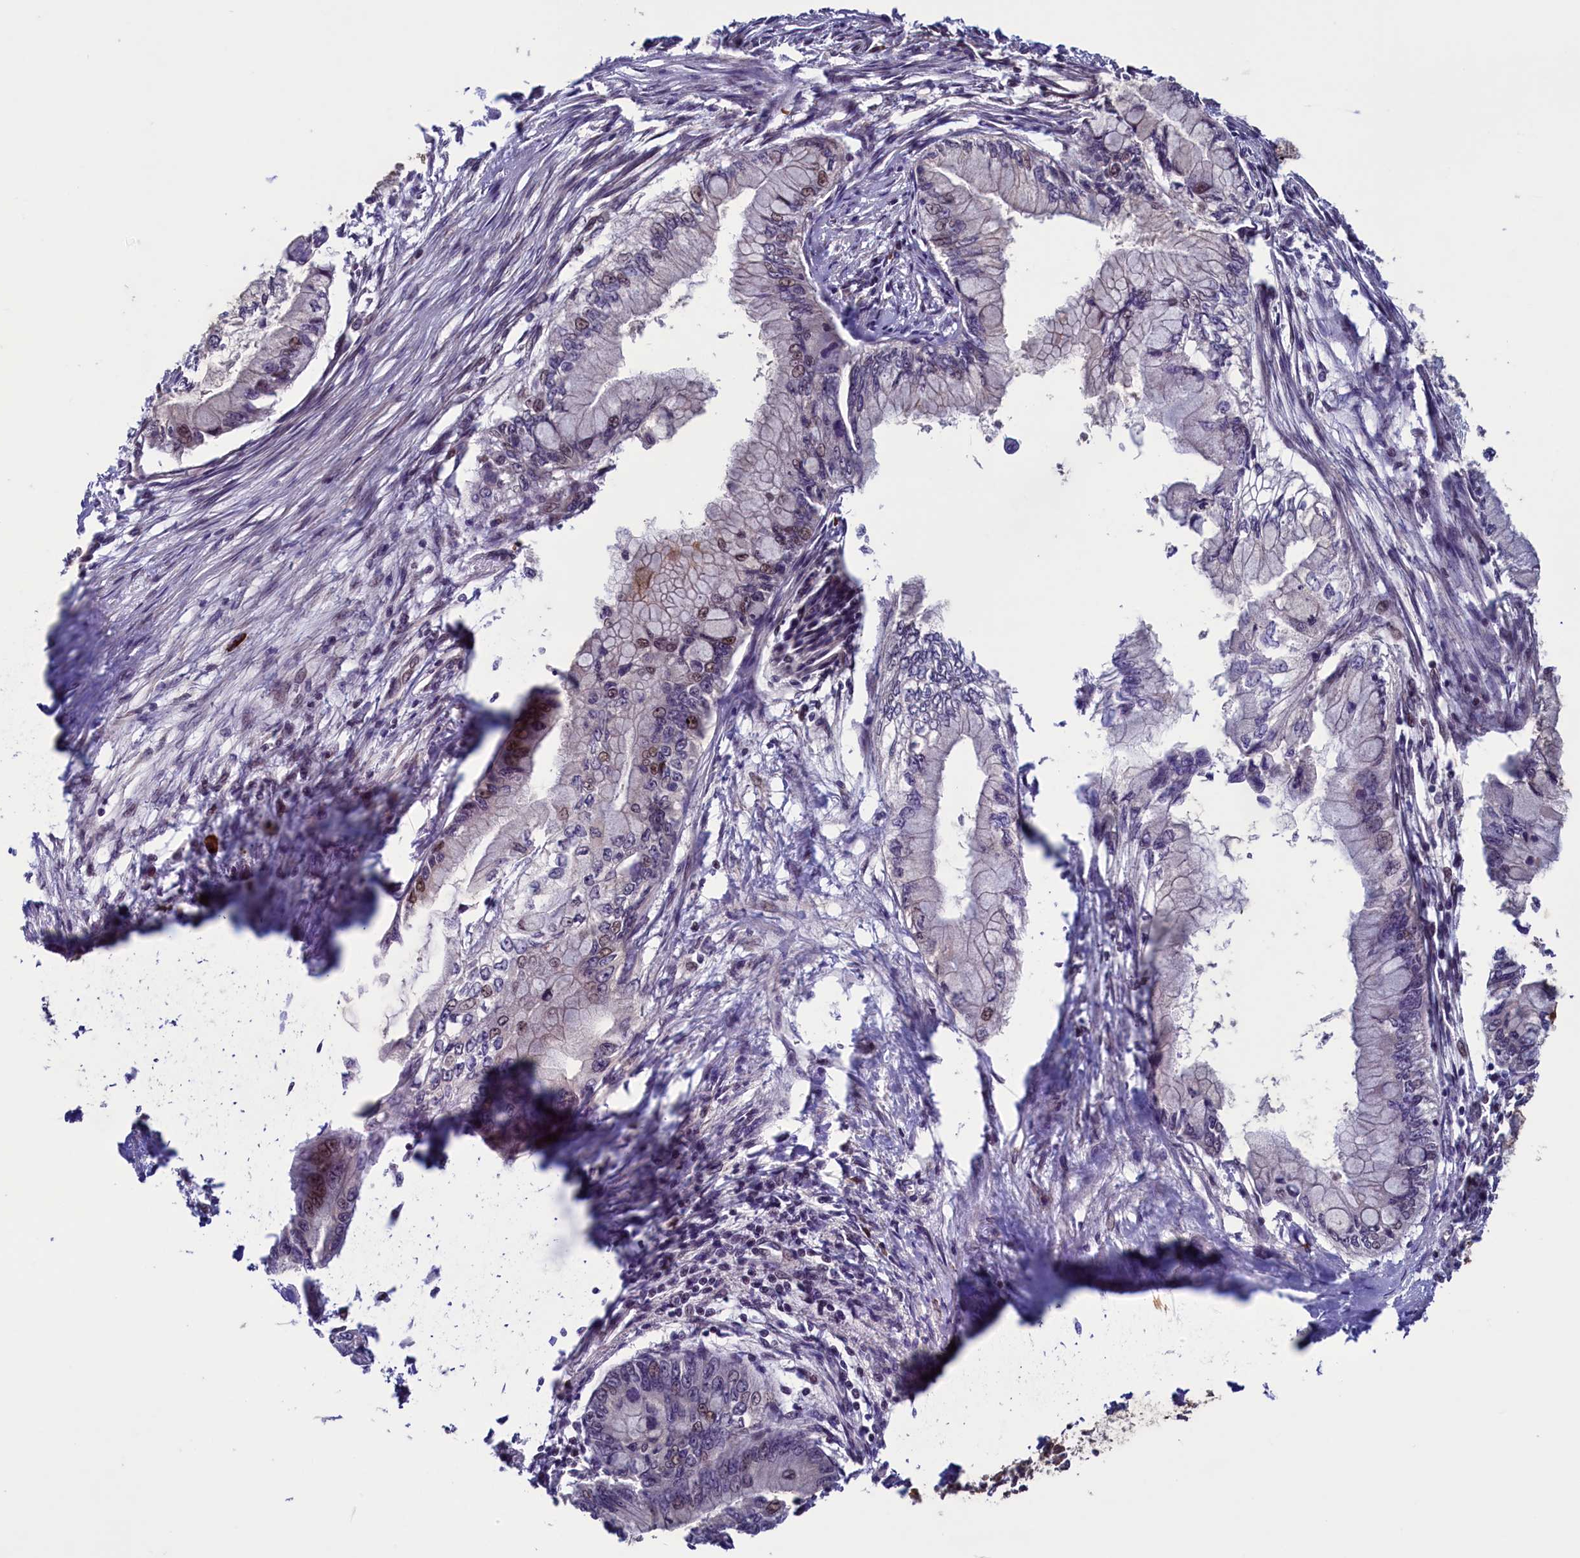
{"staining": {"intensity": "moderate", "quantity": "<25%", "location": "nuclear"}, "tissue": "pancreatic cancer", "cell_type": "Tumor cells", "image_type": "cancer", "snomed": [{"axis": "morphology", "description": "Adenocarcinoma, NOS"}, {"axis": "topography", "description": "Pancreas"}], "caption": "Immunohistochemistry of human pancreatic adenocarcinoma demonstrates low levels of moderate nuclear staining in approximately <25% of tumor cells.", "gene": "RBFA", "patient": {"sex": "male", "age": 48}}